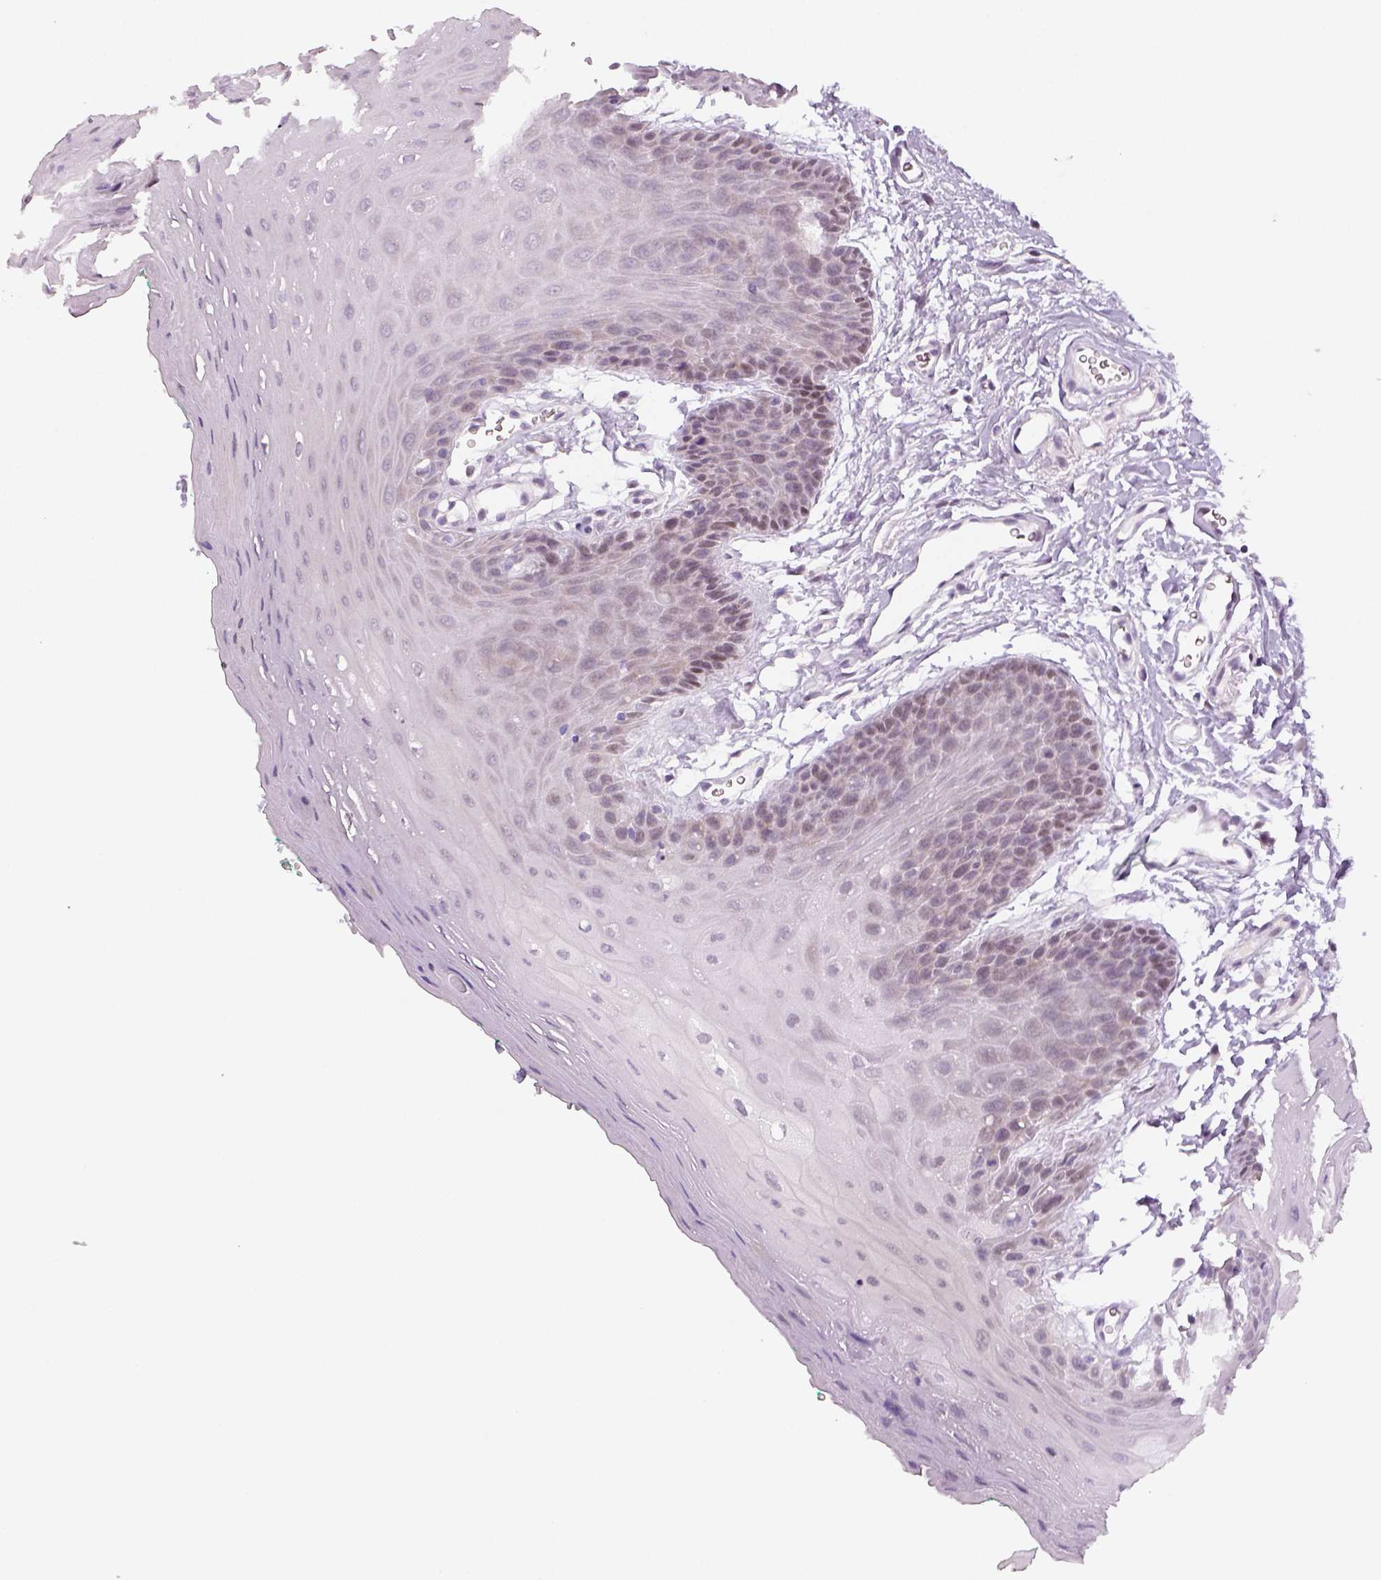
{"staining": {"intensity": "weak", "quantity": "<25%", "location": "nuclear"}, "tissue": "oral mucosa", "cell_type": "Squamous epithelial cells", "image_type": "normal", "snomed": [{"axis": "morphology", "description": "Normal tissue, NOS"}, {"axis": "morphology", "description": "Squamous cell carcinoma, NOS"}, {"axis": "topography", "description": "Oral tissue"}, {"axis": "topography", "description": "Head-Neck"}], "caption": "An immunohistochemistry (IHC) photomicrograph of unremarkable oral mucosa is shown. There is no staining in squamous epithelial cells of oral mucosa. (DAB immunohistochemistry visualized using brightfield microscopy, high magnification).", "gene": "MAGEB3", "patient": {"sex": "female", "age": 50}}